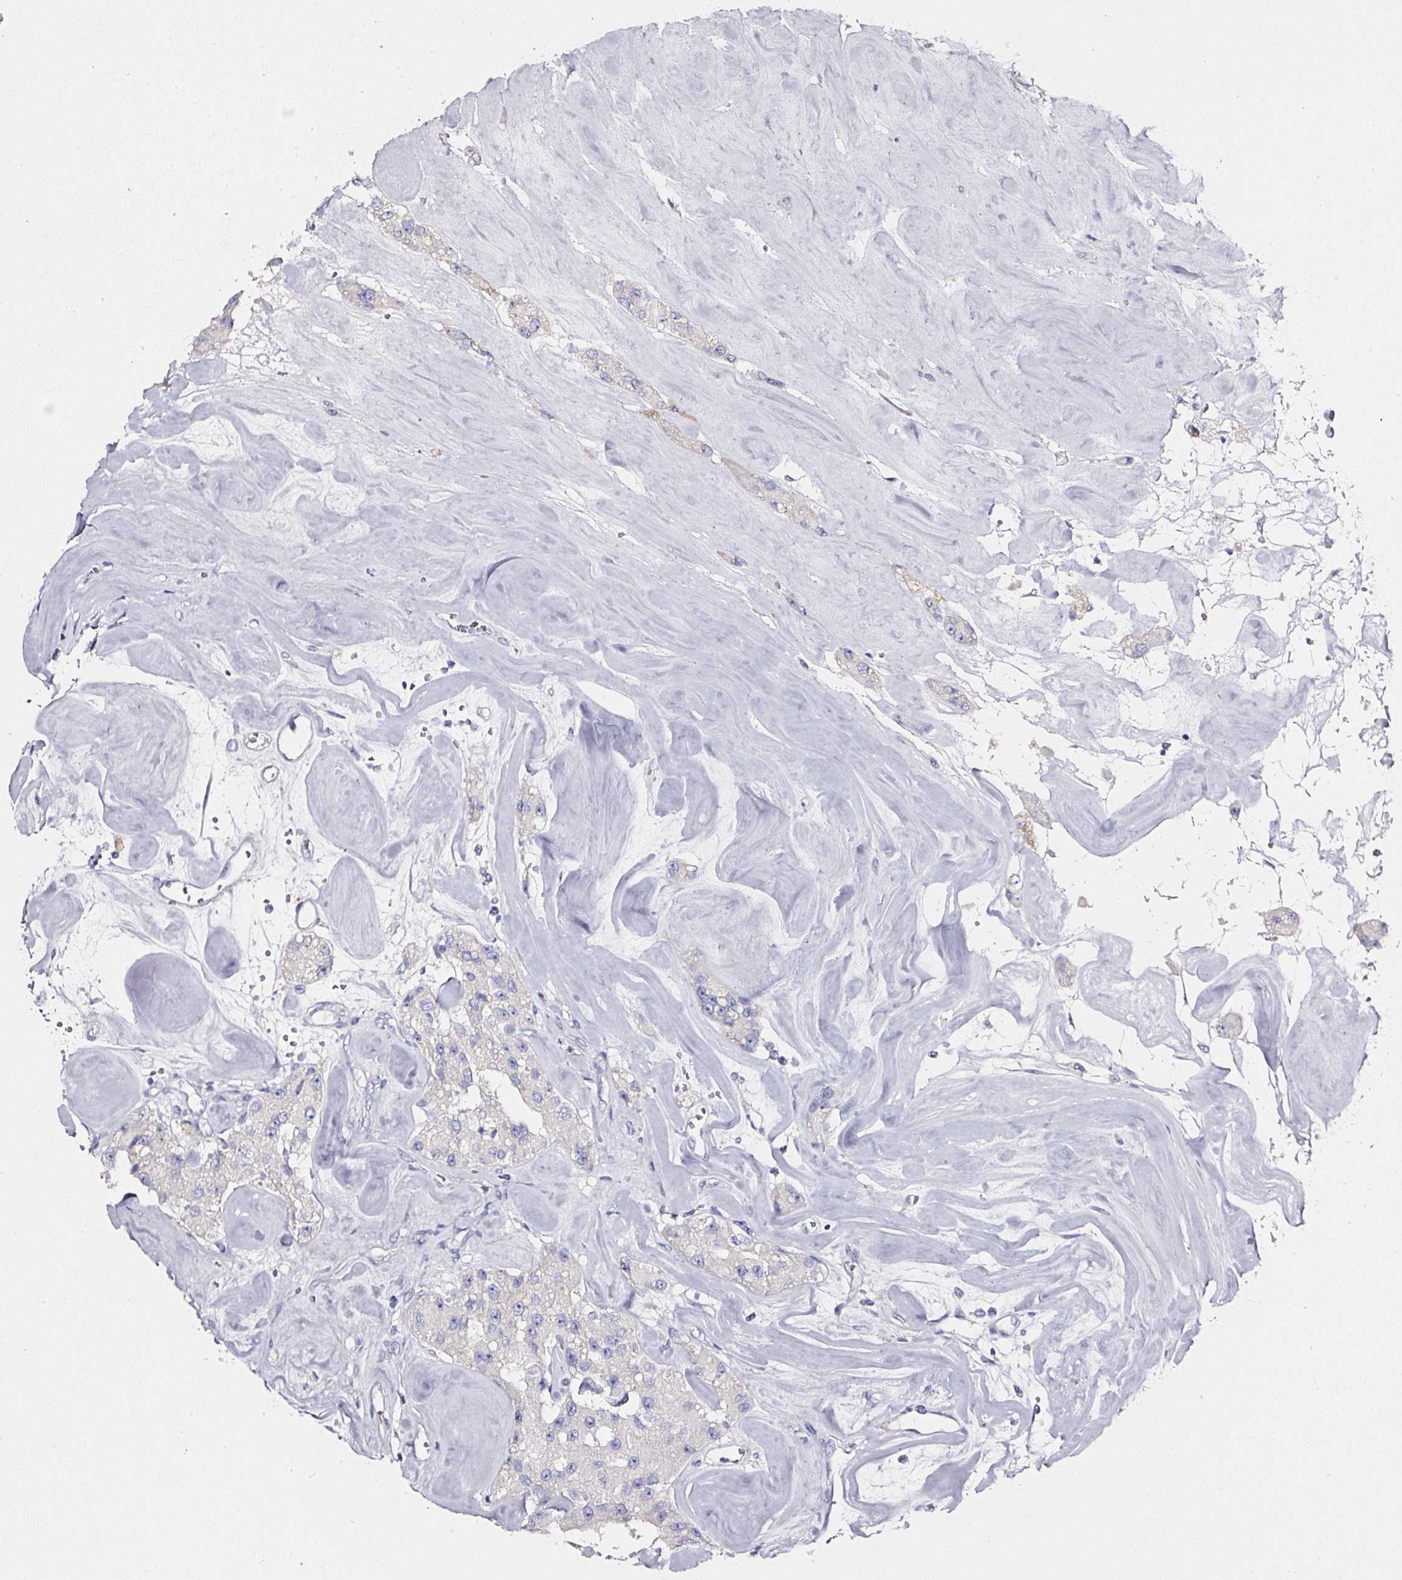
{"staining": {"intensity": "negative", "quantity": "none", "location": "none"}, "tissue": "carcinoid", "cell_type": "Tumor cells", "image_type": "cancer", "snomed": [{"axis": "morphology", "description": "Carcinoid, malignant, NOS"}, {"axis": "topography", "description": "Pancreas"}], "caption": "Malignant carcinoid was stained to show a protein in brown. There is no significant positivity in tumor cells.", "gene": "PDXDC1", "patient": {"sex": "male", "age": 41}}